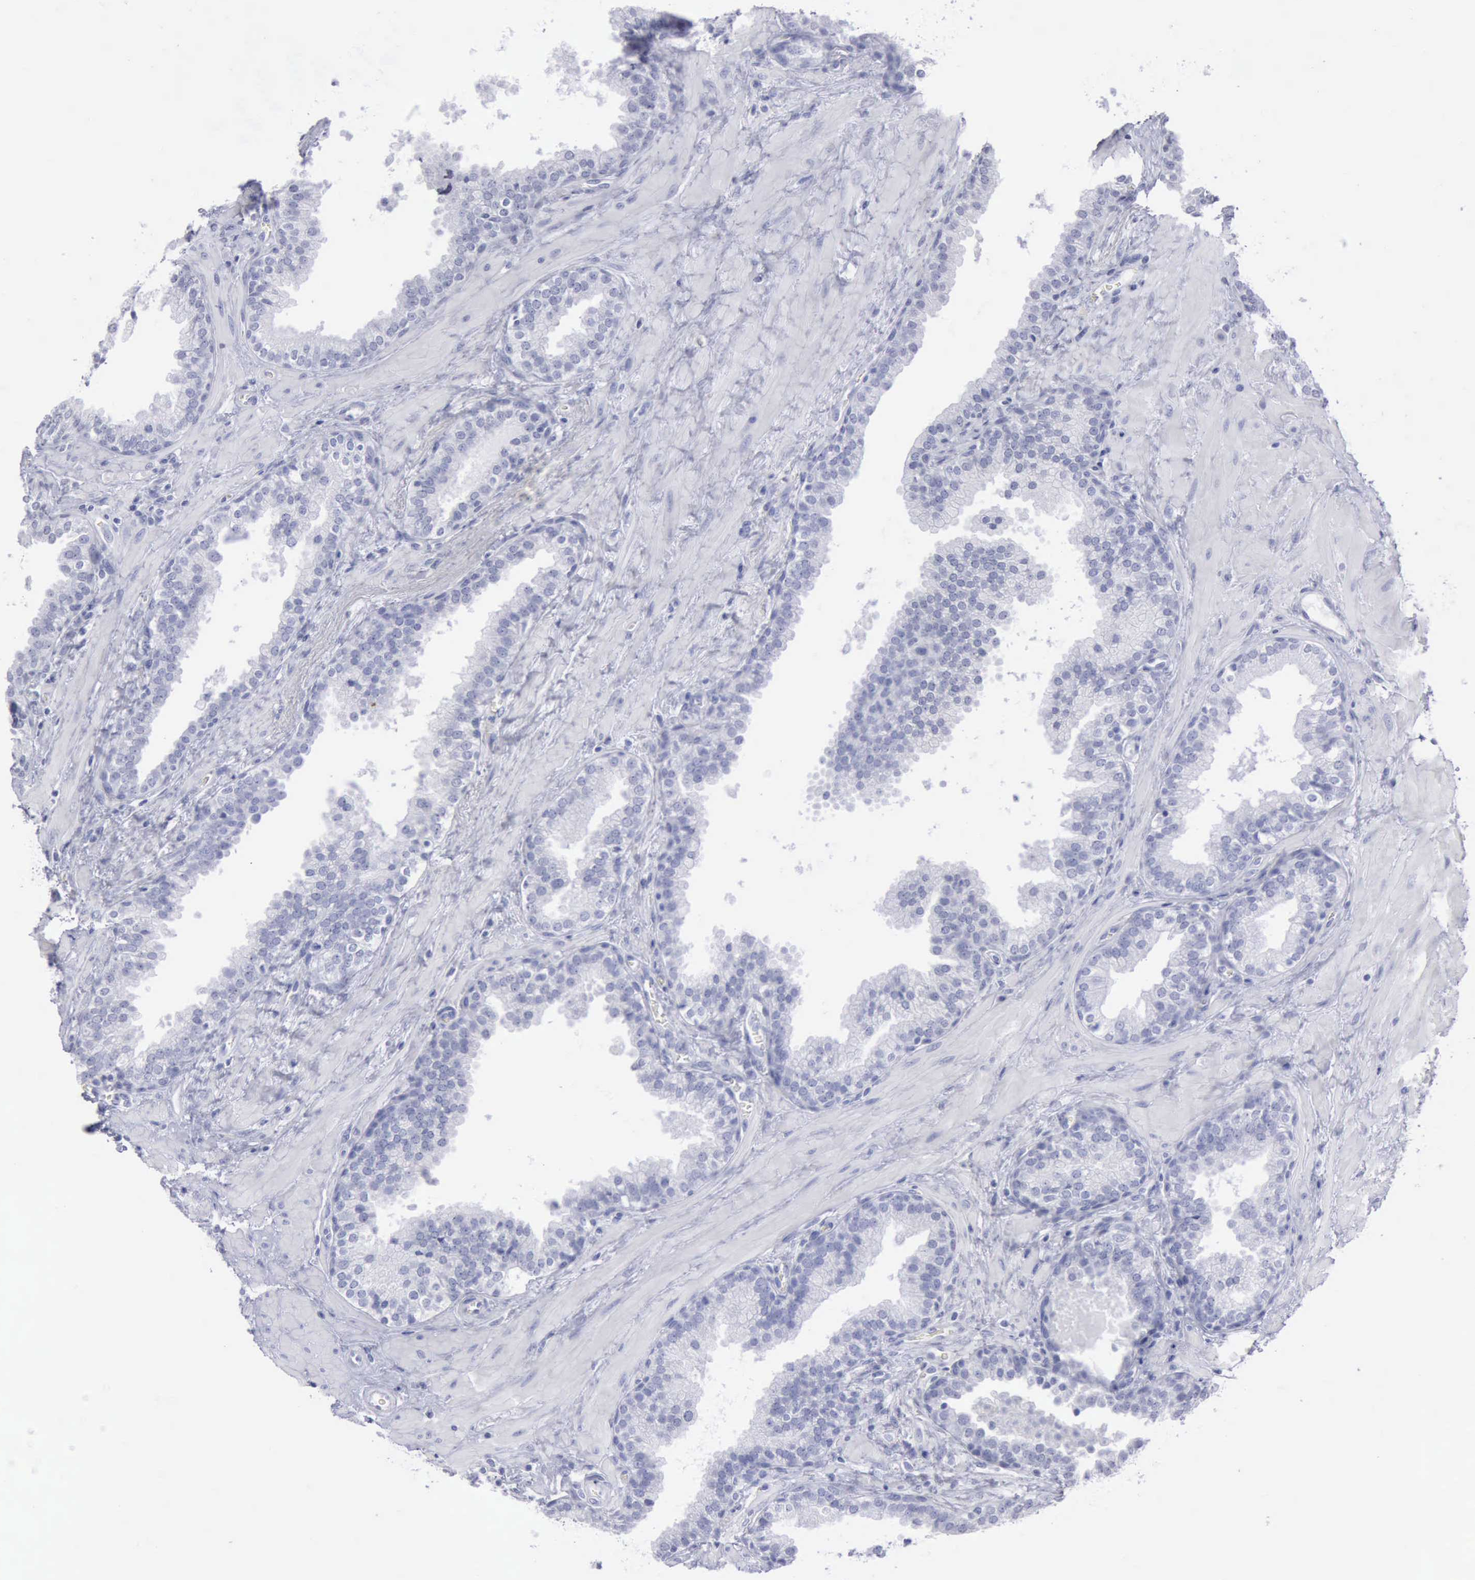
{"staining": {"intensity": "negative", "quantity": "none", "location": "none"}, "tissue": "prostate", "cell_type": "Glandular cells", "image_type": "normal", "snomed": [{"axis": "morphology", "description": "Normal tissue, NOS"}, {"axis": "topography", "description": "Prostate"}], "caption": "Immunohistochemistry (IHC) histopathology image of normal prostate: human prostate stained with DAB (3,3'-diaminobenzidine) demonstrates no significant protein positivity in glandular cells.", "gene": "KRT13", "patient": {"sex": "male", "age": 51}}